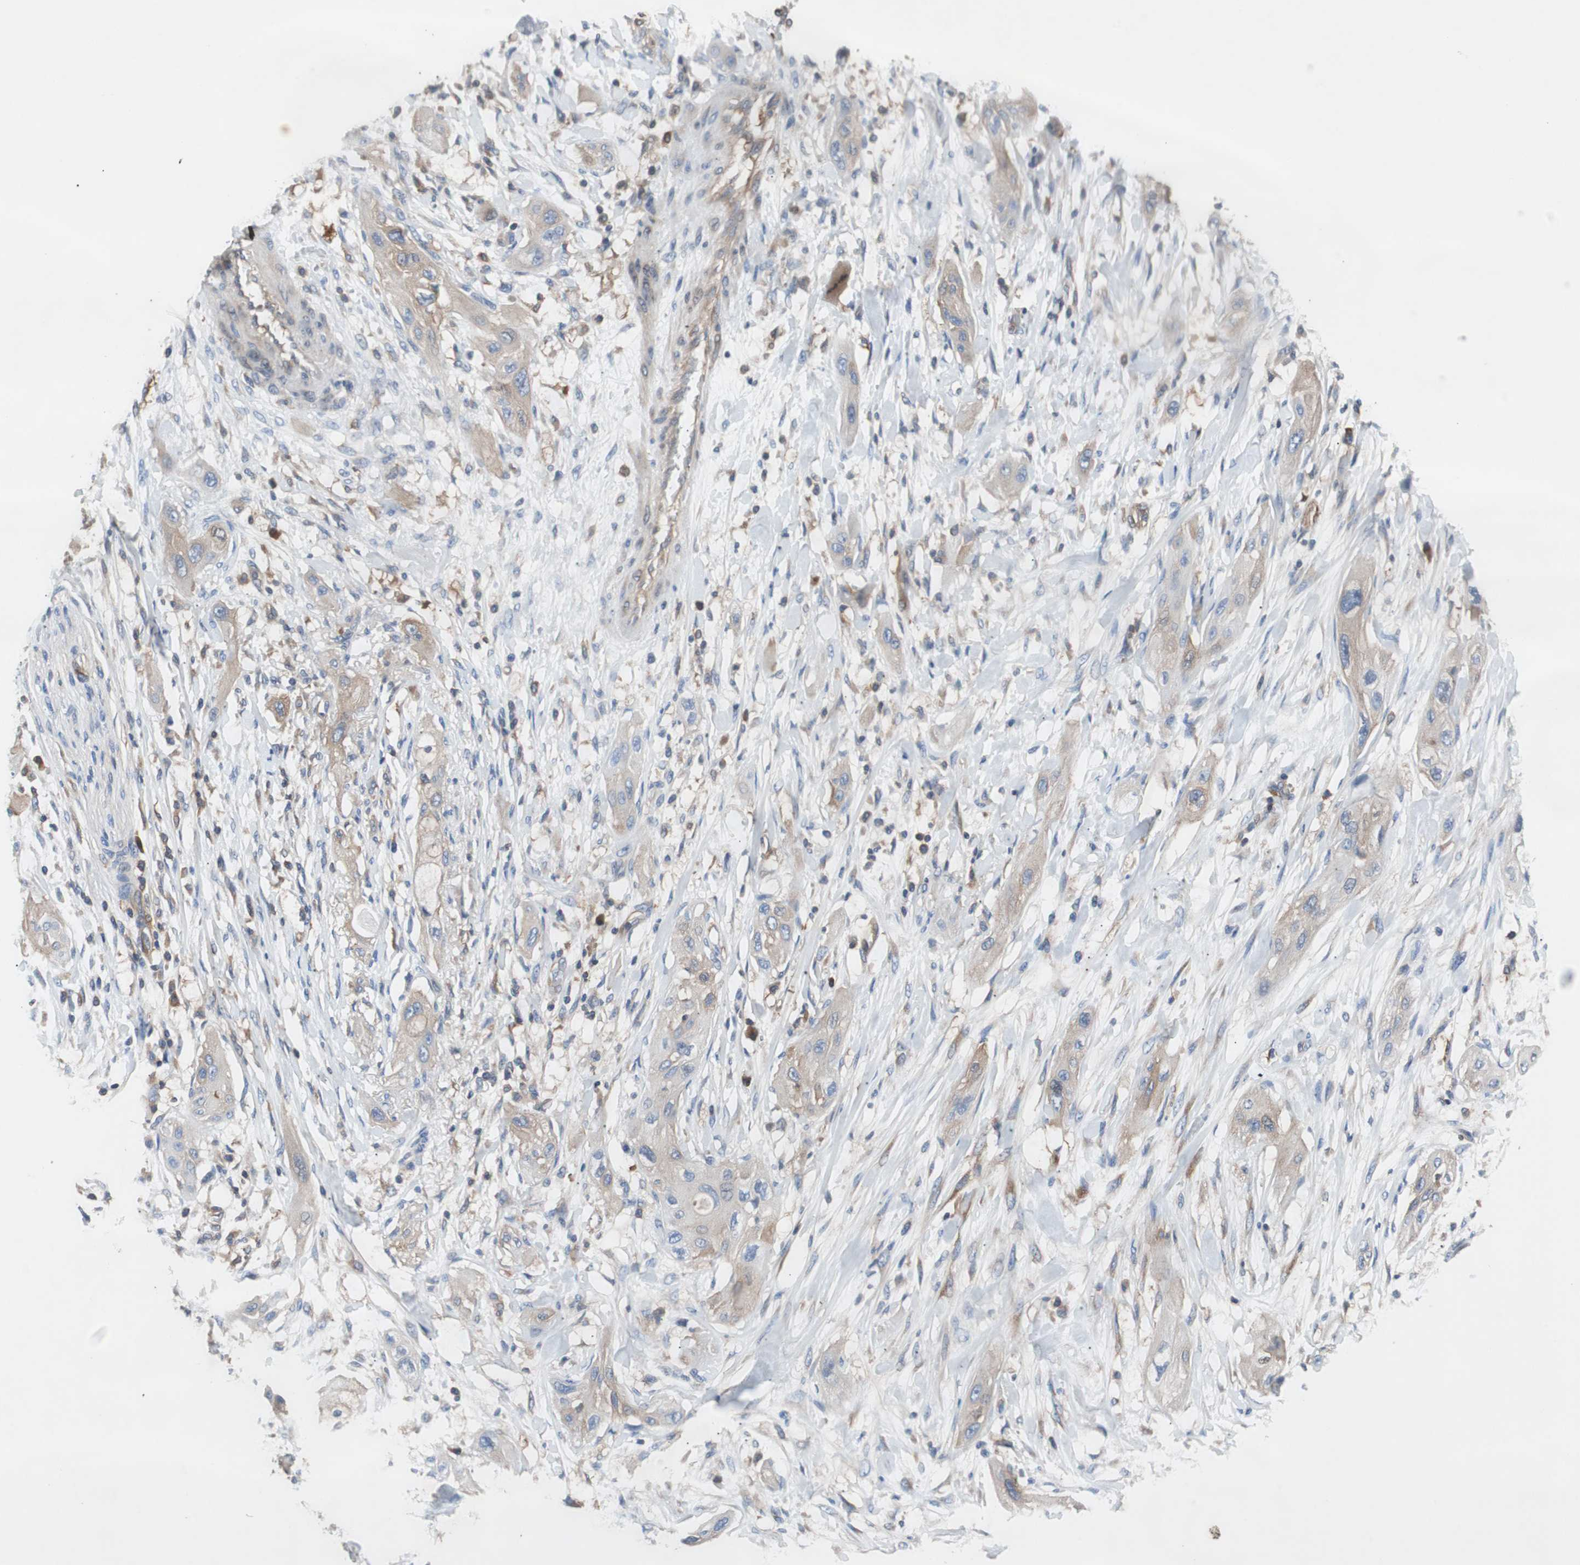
{"staining": {"intensity": "weak", "quantity": "25%-75%", "location": "cytoplasmic/membranous"}, "tissue": "lung cancer", "cell_type": "Tumor cells", "image_type": "cancer", "snomed": [{"axis": "morphology", "description": "Squamous cell carcinoma, NOS"}, {"axis": "topography", "description": "Lung"}], "caption": "Brown immunohistochemical staining in human lung squamous cell carcinoma shows weak cytoplasmic/membranous staining in approximately 25%-75% of tumor cells.", "gene": "GYS1", "patient": {"sex": "female", "age": 47}}